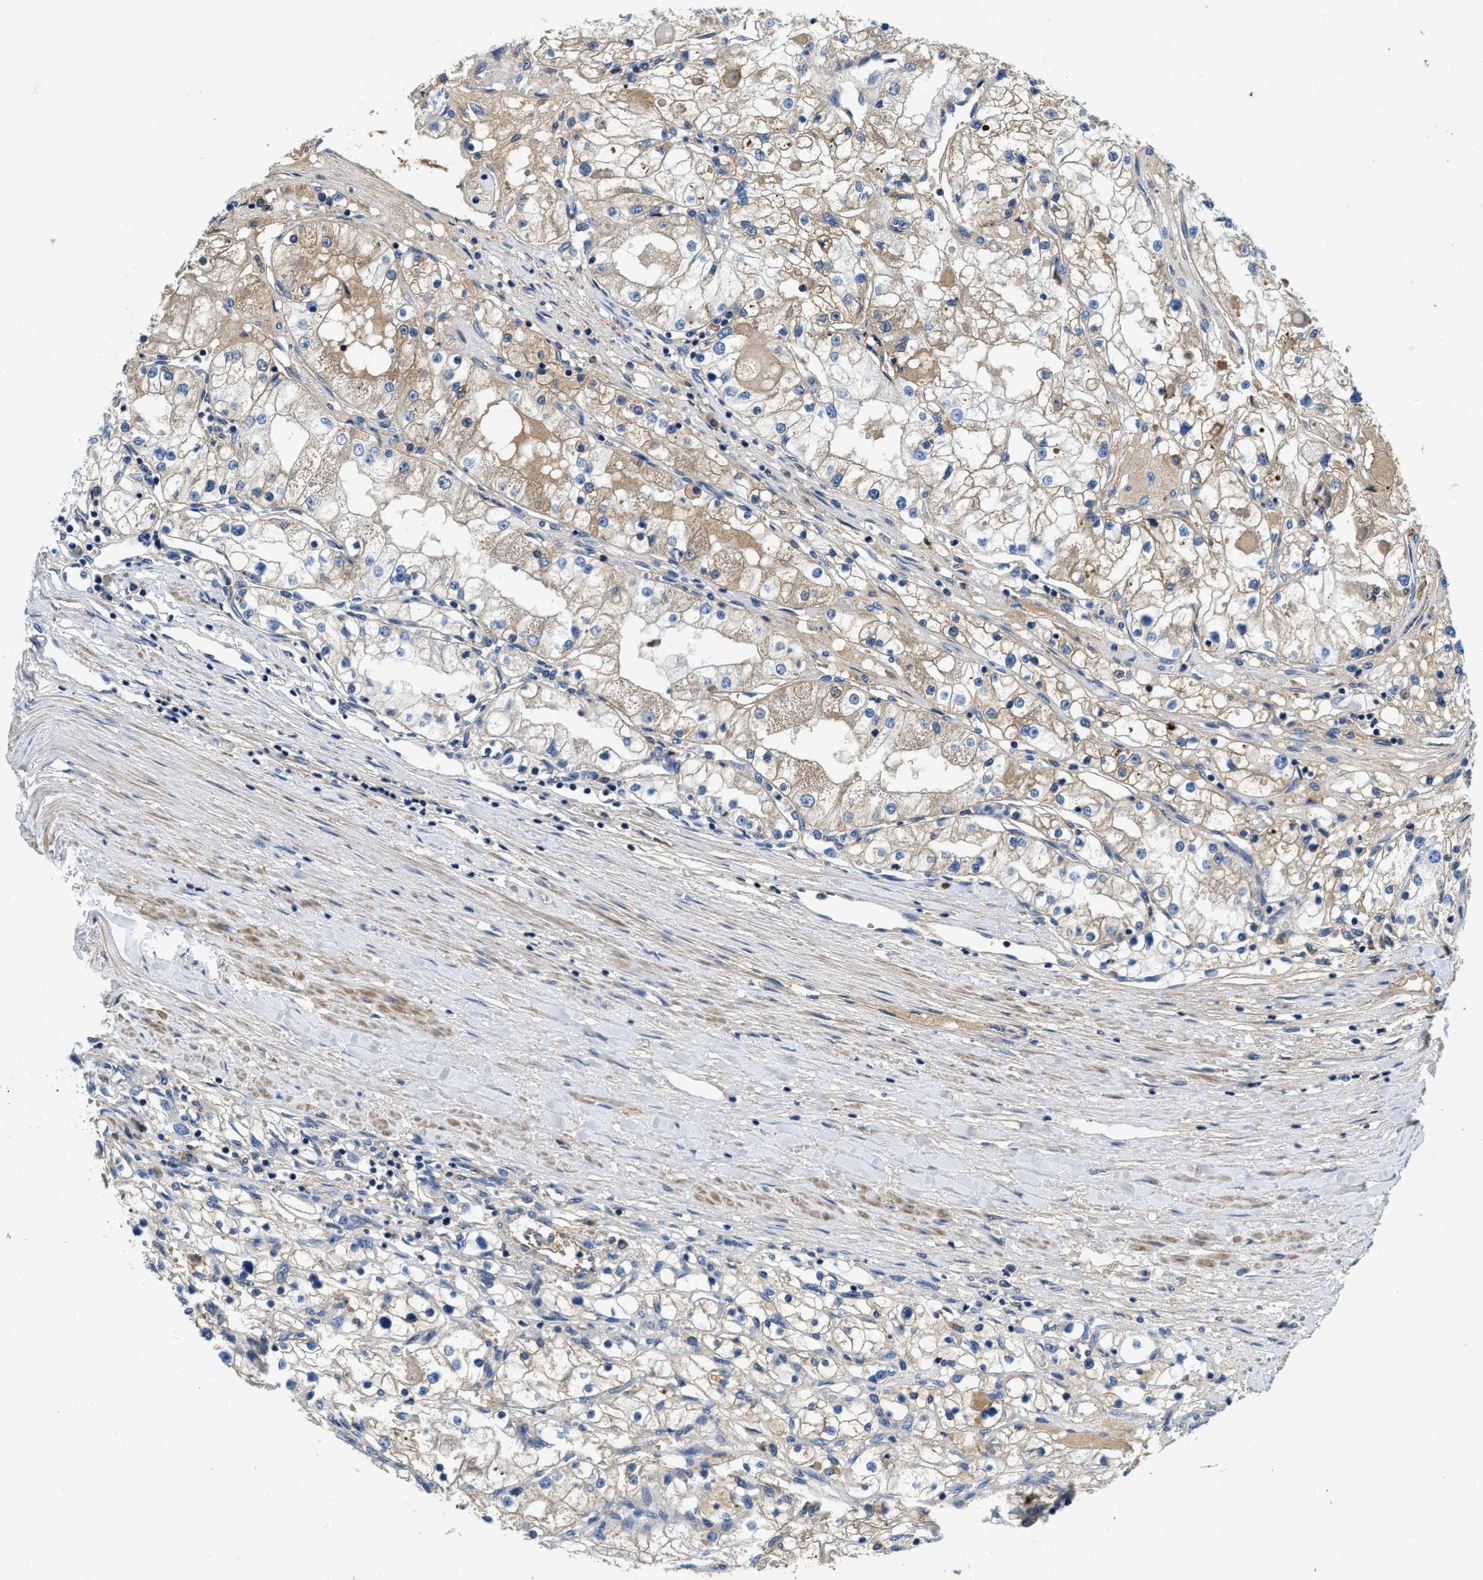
{"staining": {"intensity": "weak", "quantity": "25%-75%", "location": "cytoplasmic/membranous"}, "tissue": "renal cancer", "cell_type": "Tumor cells", "image_type": "cancer", "snomed": [{"axis": "morphology", "description": "Adenocarcinoma, NOS"}, {"axis": "topography", "description": "Kidney"}], "caption": "Protein analysis of adenocarcinoma (renal) tissue reveals weak cytoplasmic/membranous staining in about 25%-75% of tumor cells.", "gene": "STAT2", "patient": {"sex": "male", "age": 68}}